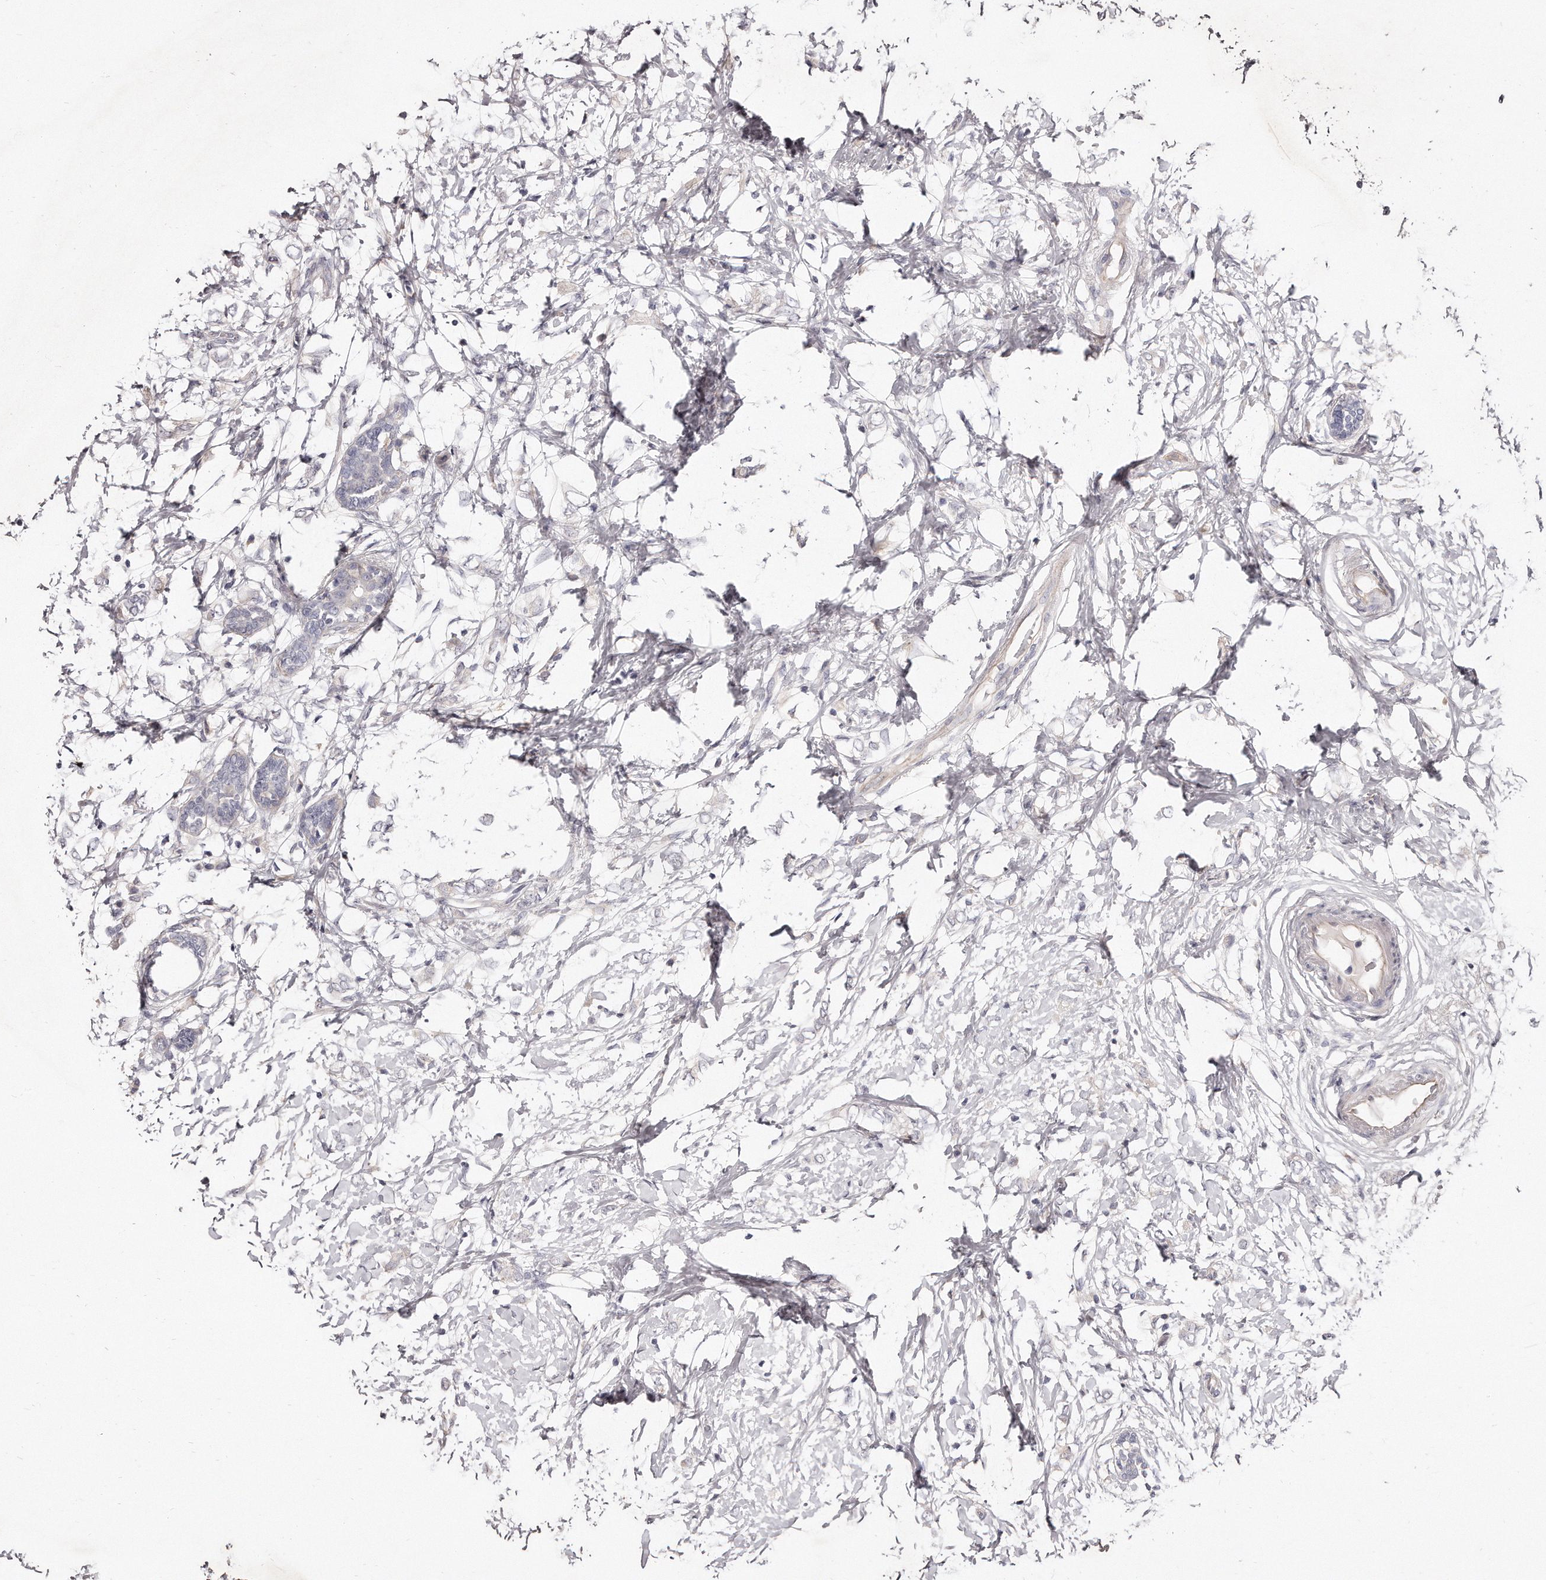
{"staining": {"intensity": "negative", "quantity": "none", "location": "none"}, "tissue": "breast cancer", "cell_type": "Tumor cells", "image_type": "cancer", "snomed": [{"axis": "morphology", "description": "Normal tissue, NOS"}, {"axis": "morphology", "description": "Lobular carcinoma"}, {"axis": "topography", "description": "Breast"}], "caption": "Tumor cells show no significant positivity in lobular carcinoma (breast). The staining is performed using DAB brown chromogen with nuclei counter-stained in using hematoxylin.", "gene": "TTLL4", "patient": {"sex": "female", "age": 47}}